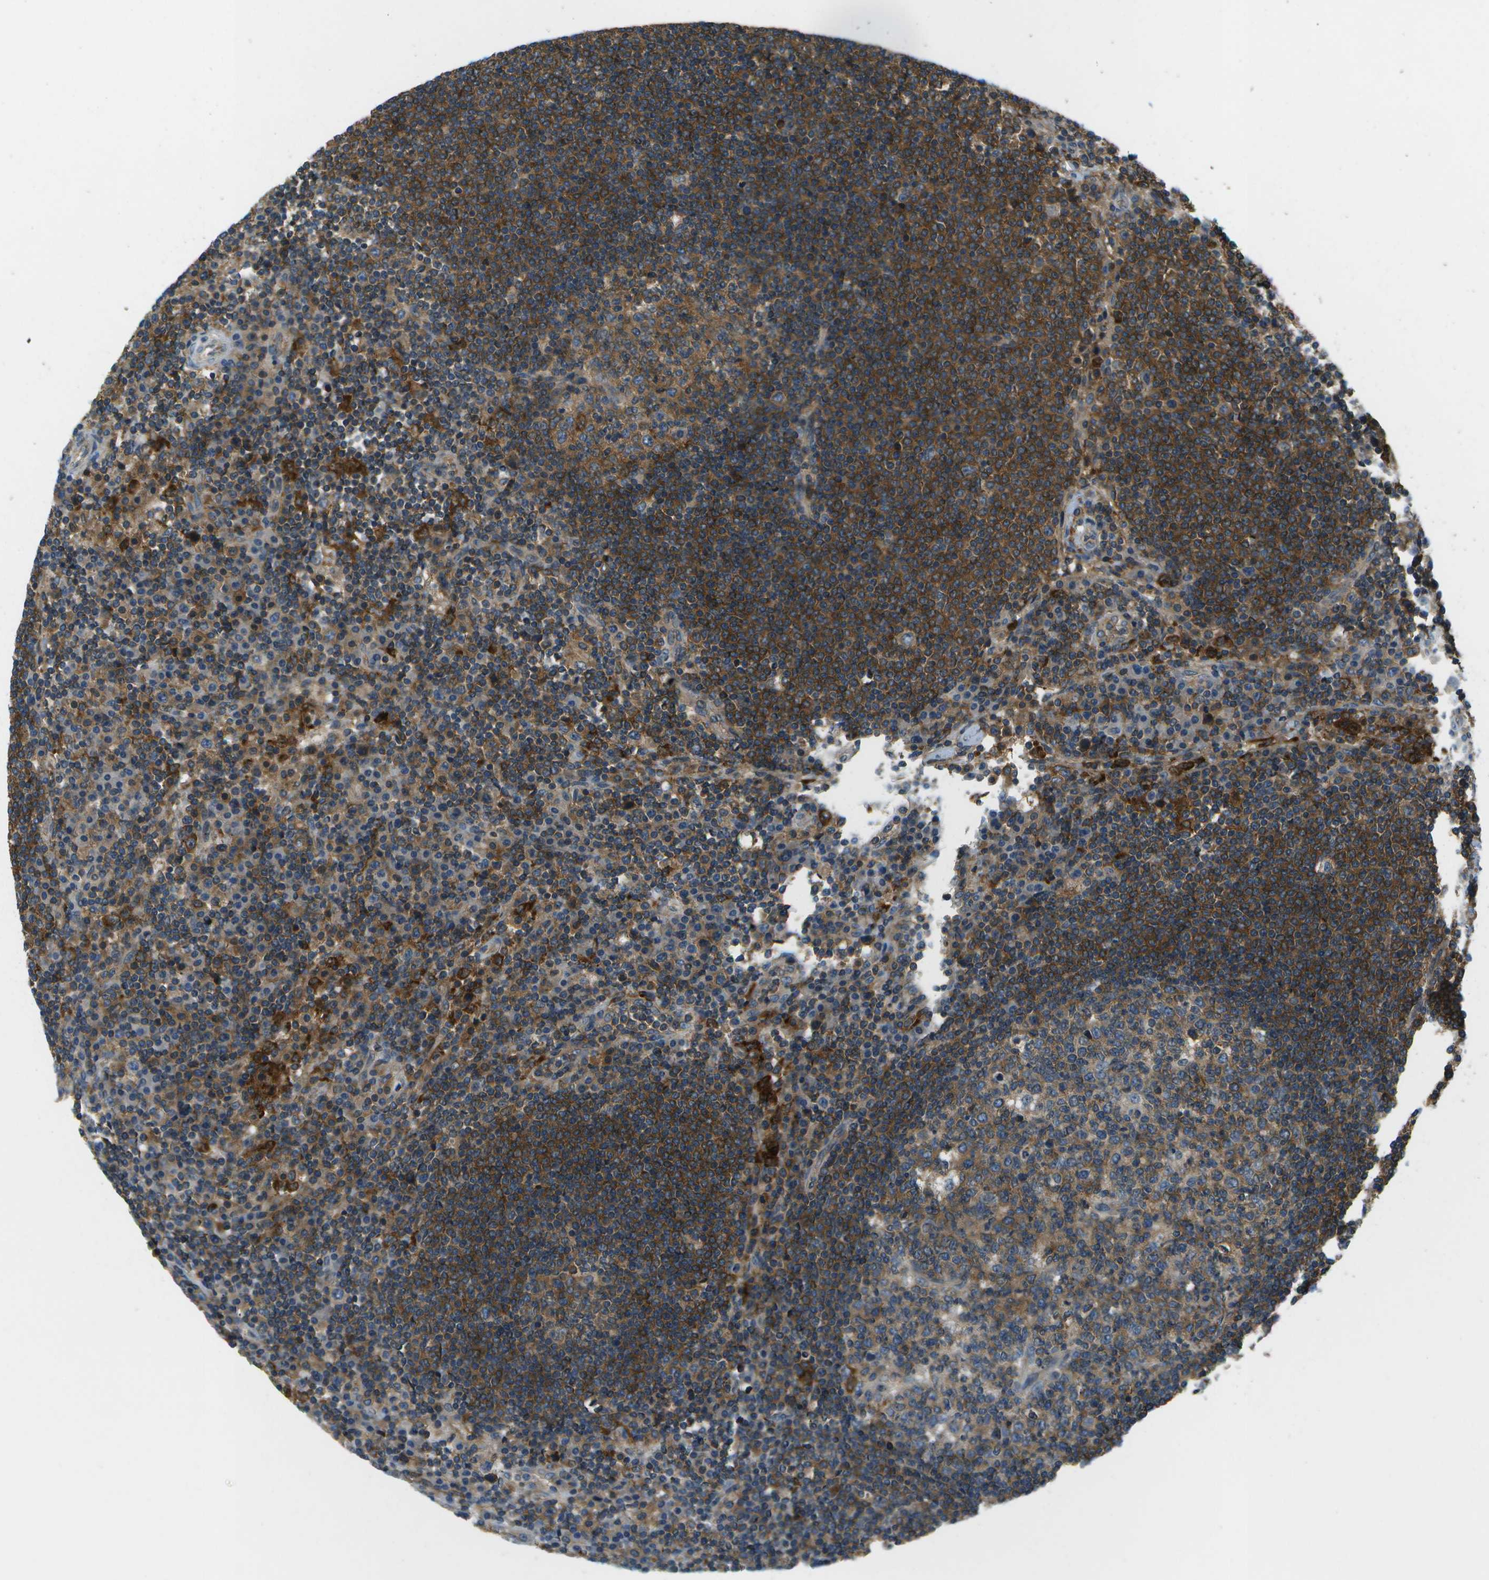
{"staining": {"intensity": "moderate", "quantity": "25%-75%", "location": "cytoplasmic/membranous"}, "tissue": "lymph node", "cell_type": "Germinal center cells", "image_type": "normal", "snomed": [{"axis": "morphology", "description": "Normal tissue, NOS"}, {"axis": "topography", "description": "Lymph node"}], "caption": "The immunohistochemical stain labels moderate cytoplasmic/membranous staining in germinal center cells of normal lymph node. (Brightfield microscopy of DAB IHC at high magnification).", "gene": "CTIF", "patient": {"sex": "female", "age": 53}}